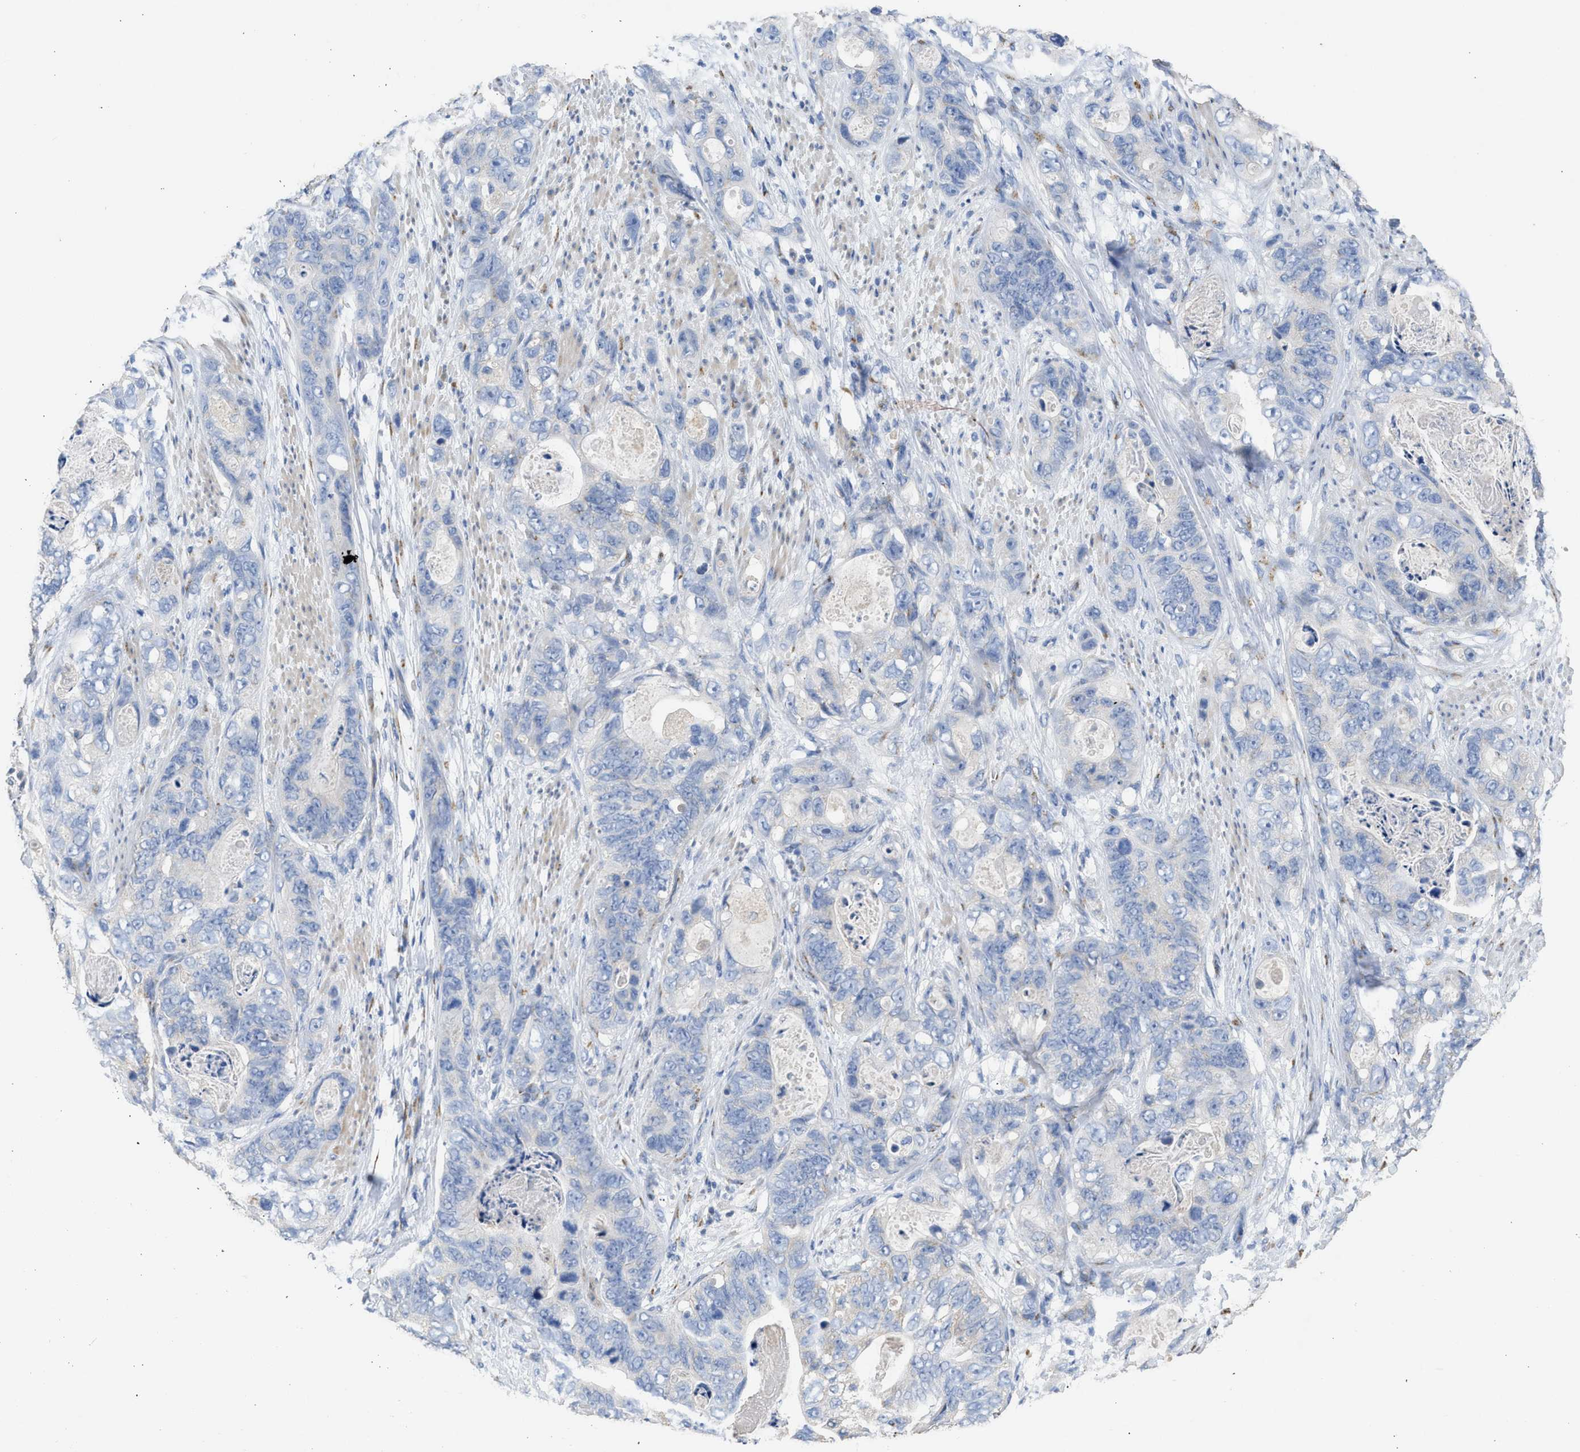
{"staining": {"intensity": "negative", "quantity": "none", "location": "none"}, "tissue": "stomach cancer", "cell_type": "Tumor cells", "image_type": "cancer", "snomed": [{"axis": "morphology", "description": "Adenocarcinoma, NOS"}, {"axis": "topography", "description": "Stomach"}], "caption": "DAB immunohistochemical staining of stomach cancer (adenocarcinoma) exhibits no significant expression in tumor cells.", "gene": "IPO8", "patient": {"sex": "female", "age": 89}}